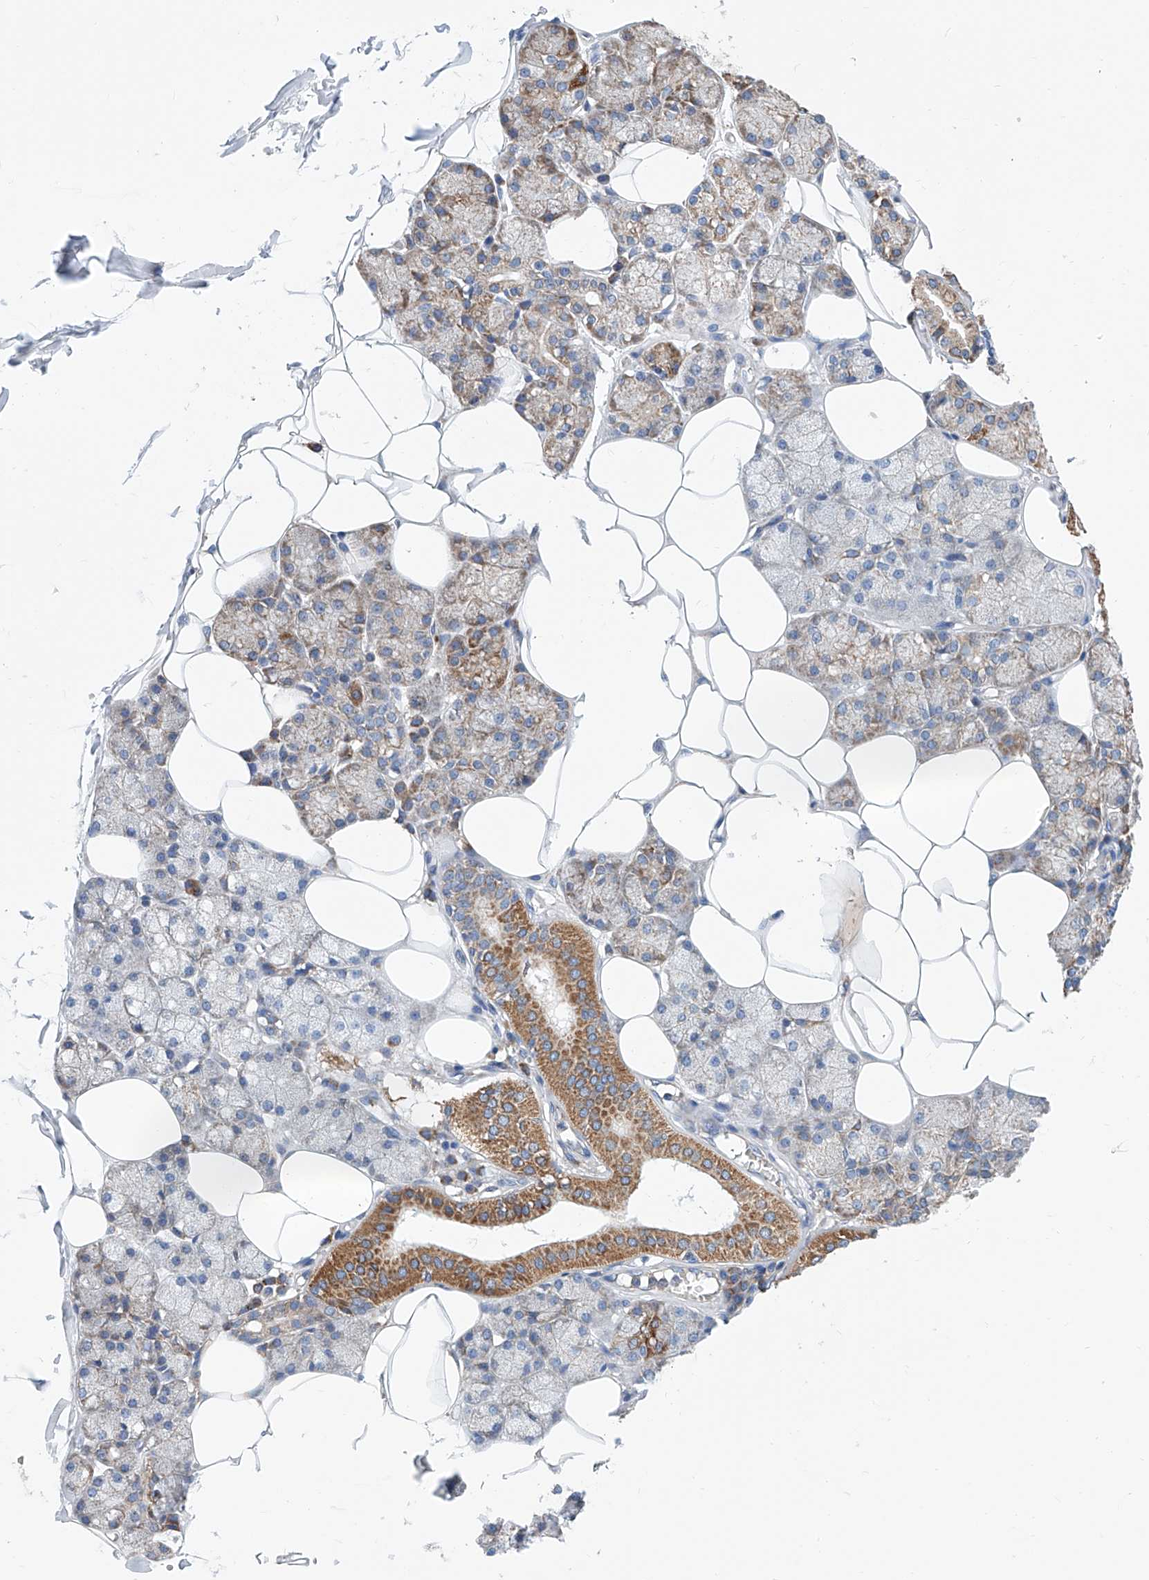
{"staining": {"intensity": "moderate", "quantity": "<25%", "location": "cytoplasmic/membranous"}, "tissue": "salivary gland", "cell_type": "Glandular cells", "image_type": "normal", "snomed": [{"axis": "morphology", "description": "Normal tissue, NOS"}, {"axis": "topography", "description": "Salivary gland"}], "caption": "Protein analysis of benign salivary gland exhibits moderate cytoplasmic/membranous expression in approximately <25% of glandular cells. The protein is shown in brown color, while the nuclei are stained blue.", "gene": "MAD2L1", "patient": {"sex": "male", "age": 62}}